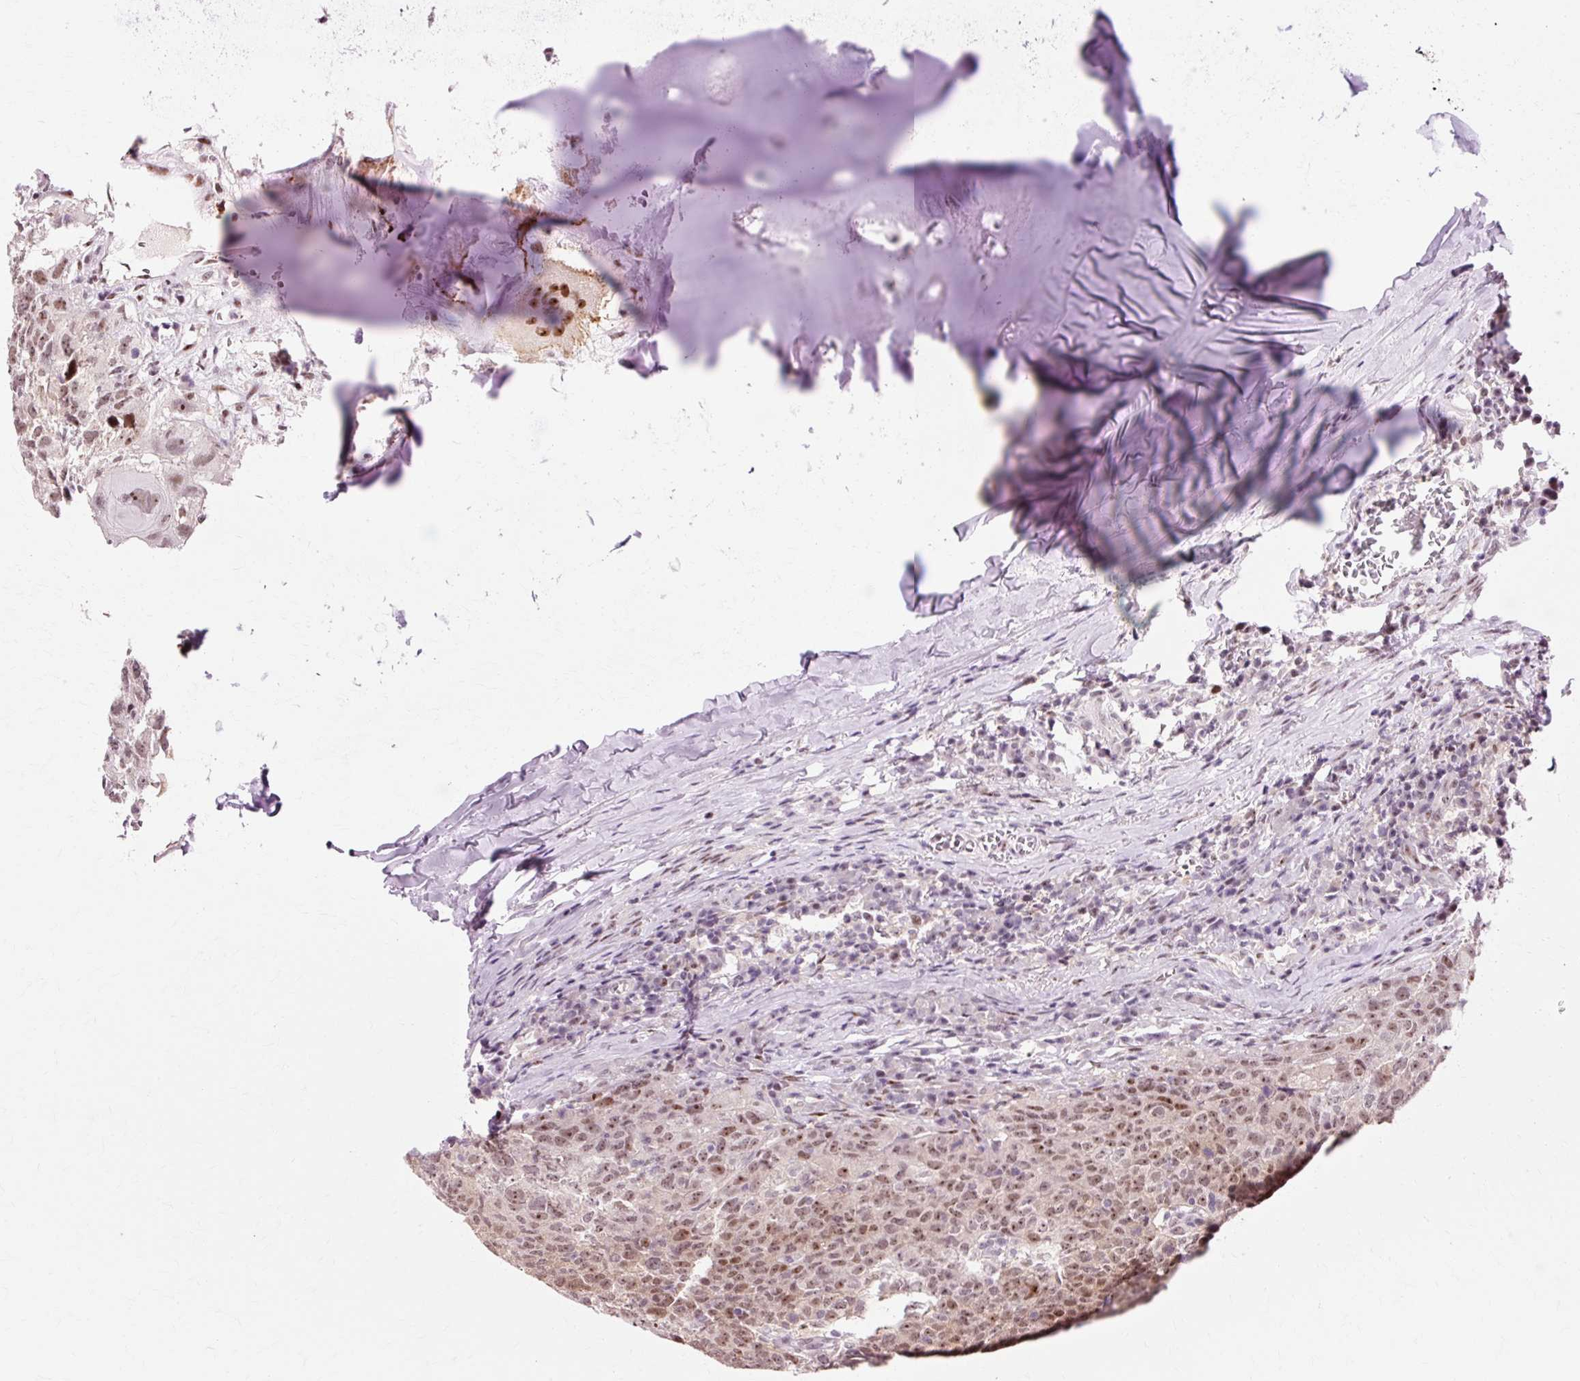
{"staining": {"intensity": "moderate", "quantity": ">75%", "location": "nuclear"}, "tissue": "head and neck cancer", "cell_type": "Tumor cells", "image_type": "cancer", "snomed": [{"axis": "morphology", "description": "Normal tissue, NOS"}, {"axis": "morphology", "description": "Squamous cell carcinoma, NOS"}, {"axis": "topography", "description": "Skeletal muscle"}, {"axis": "topography", "description": "Vascular tissue"}, {"axis": "topography", "description": "Peripheral nerve tissue"}, {"axis": "topography", "description": "Head-Neck"}], "caption": "Immunohistochemistry (DAB (3,3'-diaminobenzidine)) staining of human head and neck squamous cell carcinoma displays moderate nuclear protein expression in about >75% of tumor cells.", "gene": "MACROD2", "patient": {"sex": "male", "age": 66}}